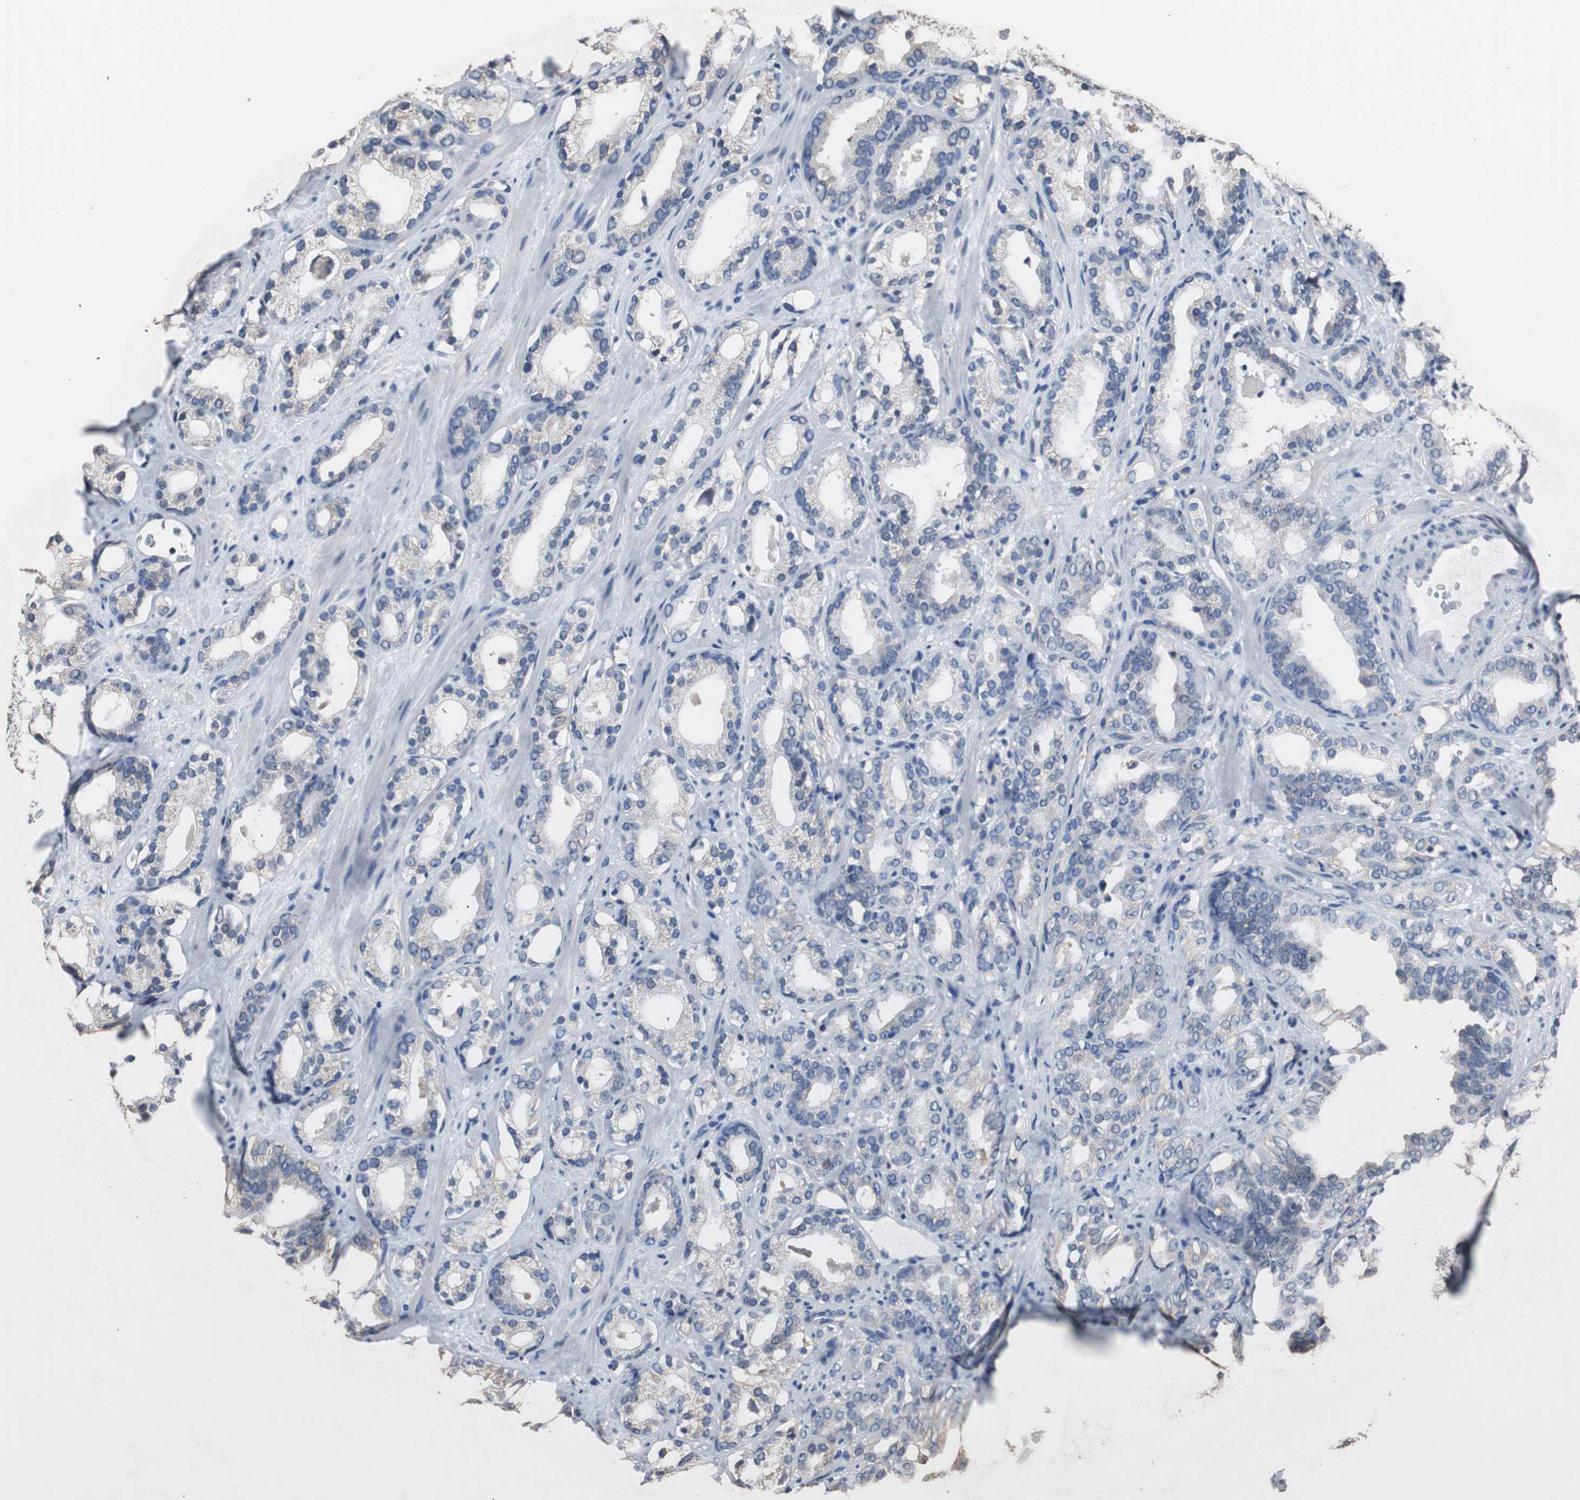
{"staining": {"intensity": "negative", "quantity": "none", "location": "none"}, "tissue": "prostate cancer", "cell_type": "Tumor cells", "image_type": "cancer", "snomed": [{"axis": "morphology", "description": "Adenocarcinoma, Low grade"}, {"axis": "topography", "description": "Prostate"}], "caption": "Tumor cells show no significant expression in adenocarcinoma (low-grade) (prostate). (IHC, brightfield microscopy, high magnification).", "gene": "SCIMP", "patient": {"sex": "male", "age": 63}}